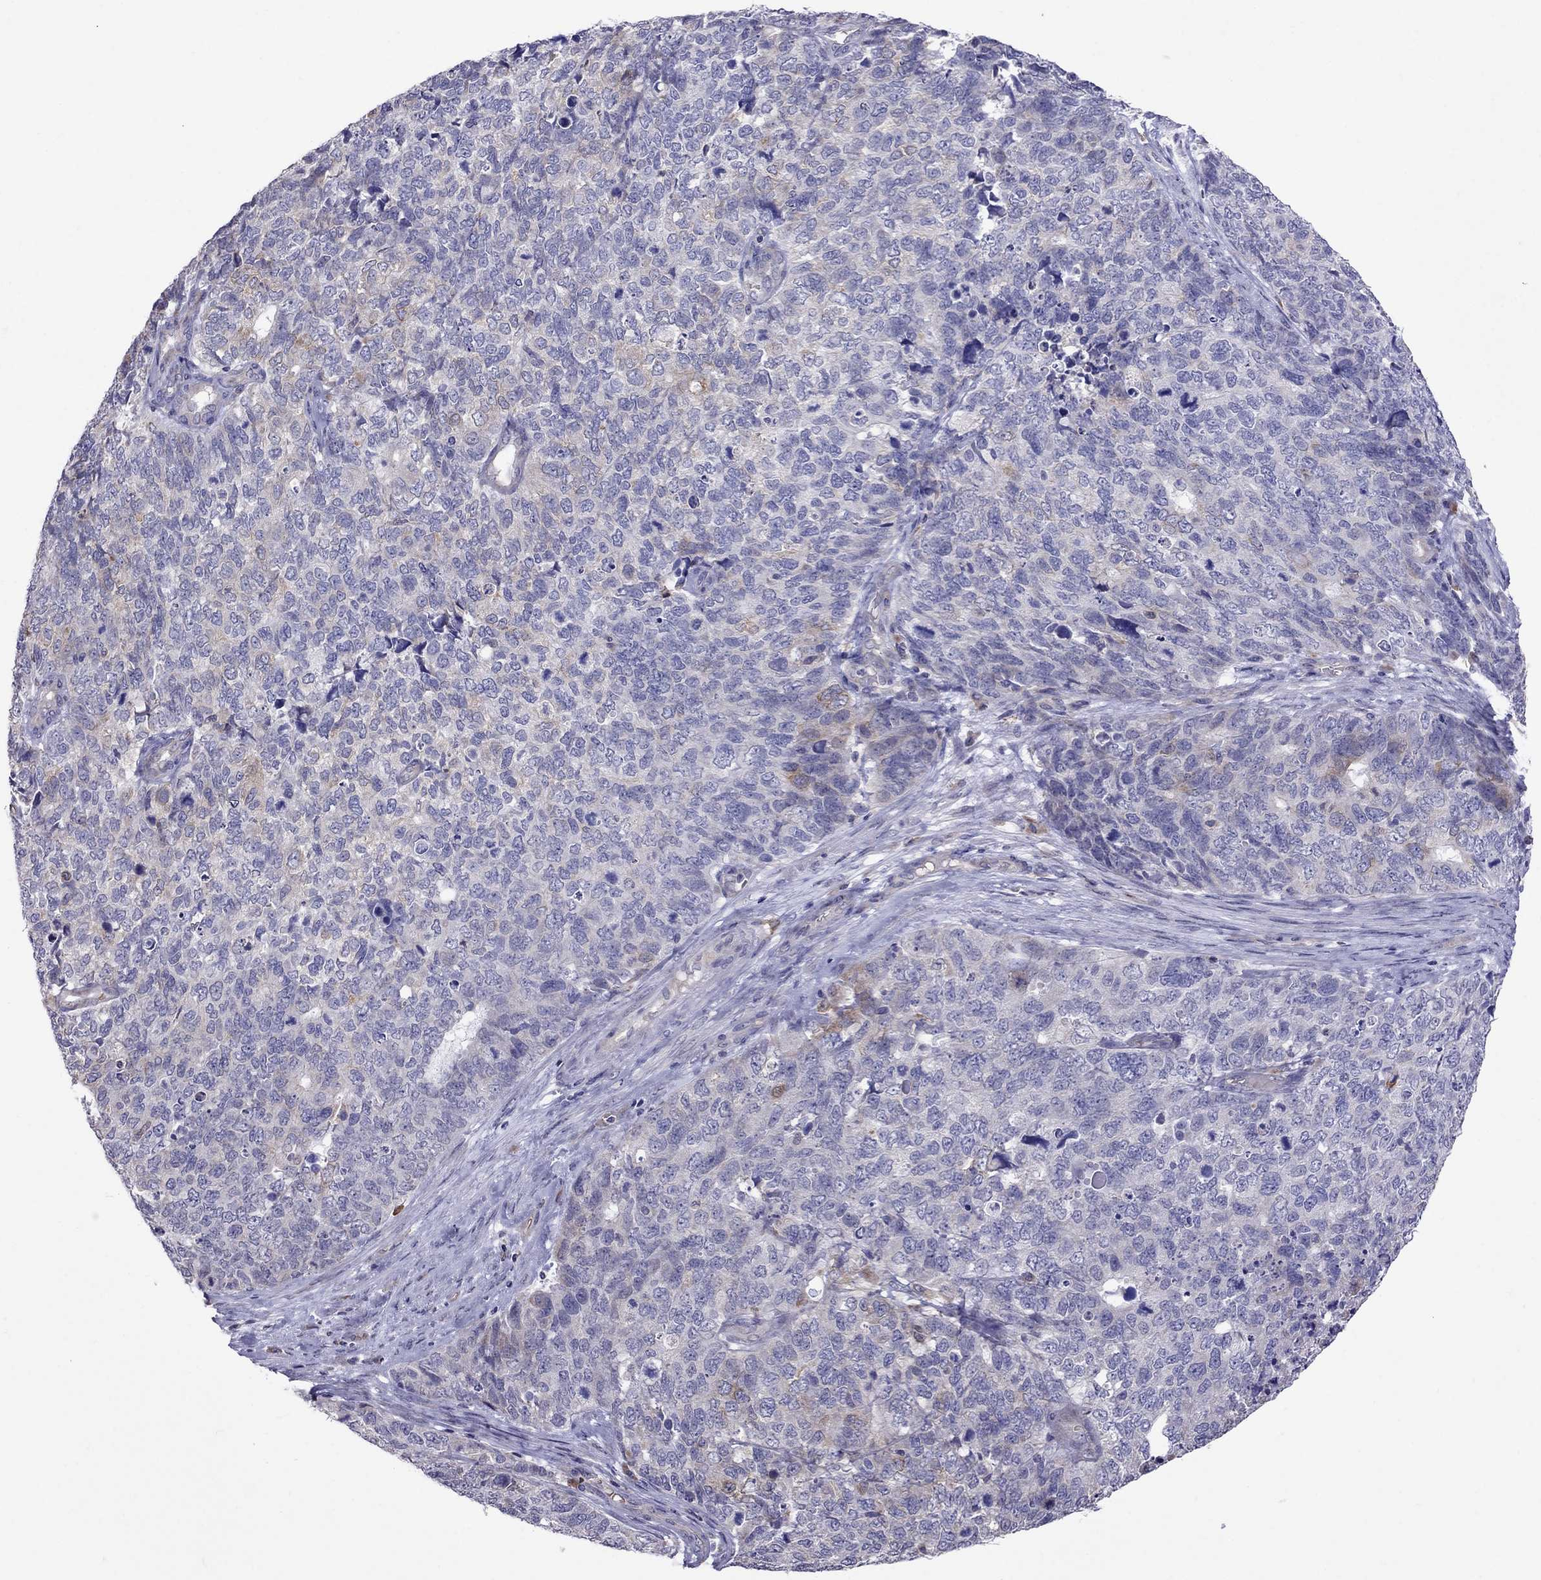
{"staining": {"intensity": "weak", "quantity": "<25%", "location": "cytoplasmic/membranous"}, "tissue": "cervical cancer", "cell_type": "Tumor cells", "image_type": "cancer", "snomed": [{"axis": "morphology", "description": "Squamous cell carcinoma, NOS"}, {"axis": "topography", "description": "Cervix"}], "caption": "IHC image of squamous cell carcinoma (cervical) stained for a protein (brown), which exhibits no positivity in tumor cells.", "gene": "ADAM28", "patient": {"sex": "female", "age": 63}}